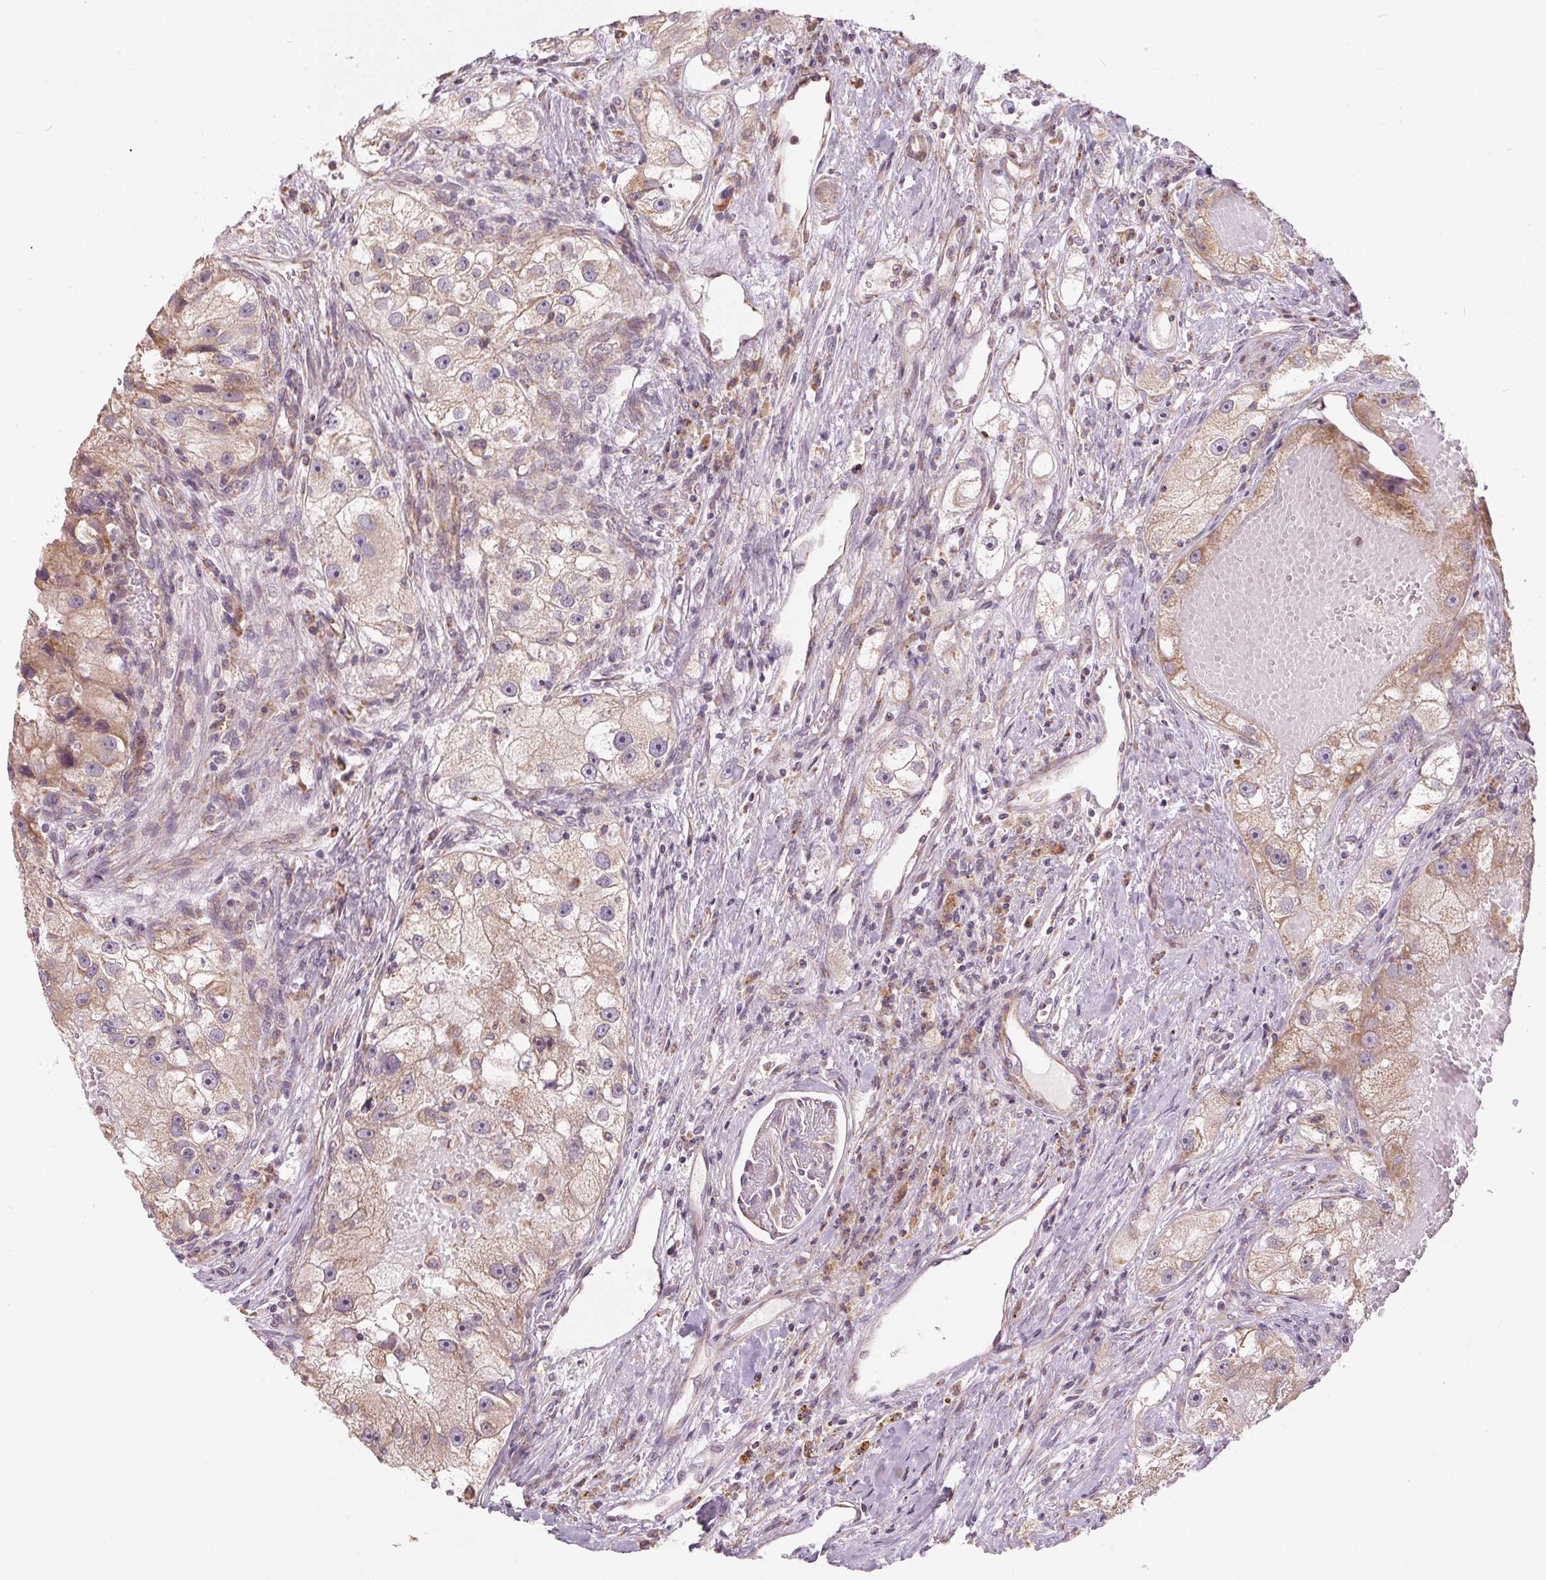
{"staining": {"intensity": "moderate", "quantity": ">75%", "location": "cytoplasmic/membranous"}, "tissue": "renal cancer", "cell_type": "Tumor cells", "image_type": "cancer", "snomed": [{"axis": "morphology", "description": "Adenocarcinoma, NOS"}, {"axis": "topography", "description": "Kidney"}], "caption": "Protein staining by IHC displays moderate cytoplasmic/membranous positivity in approximately >75% of tumor cells in renal cancer. (DAB = brown stain, brightfield microscopy at high magnification).", "gene": "VWA5B2", "patient": {"sex": "male", "age": 63}}